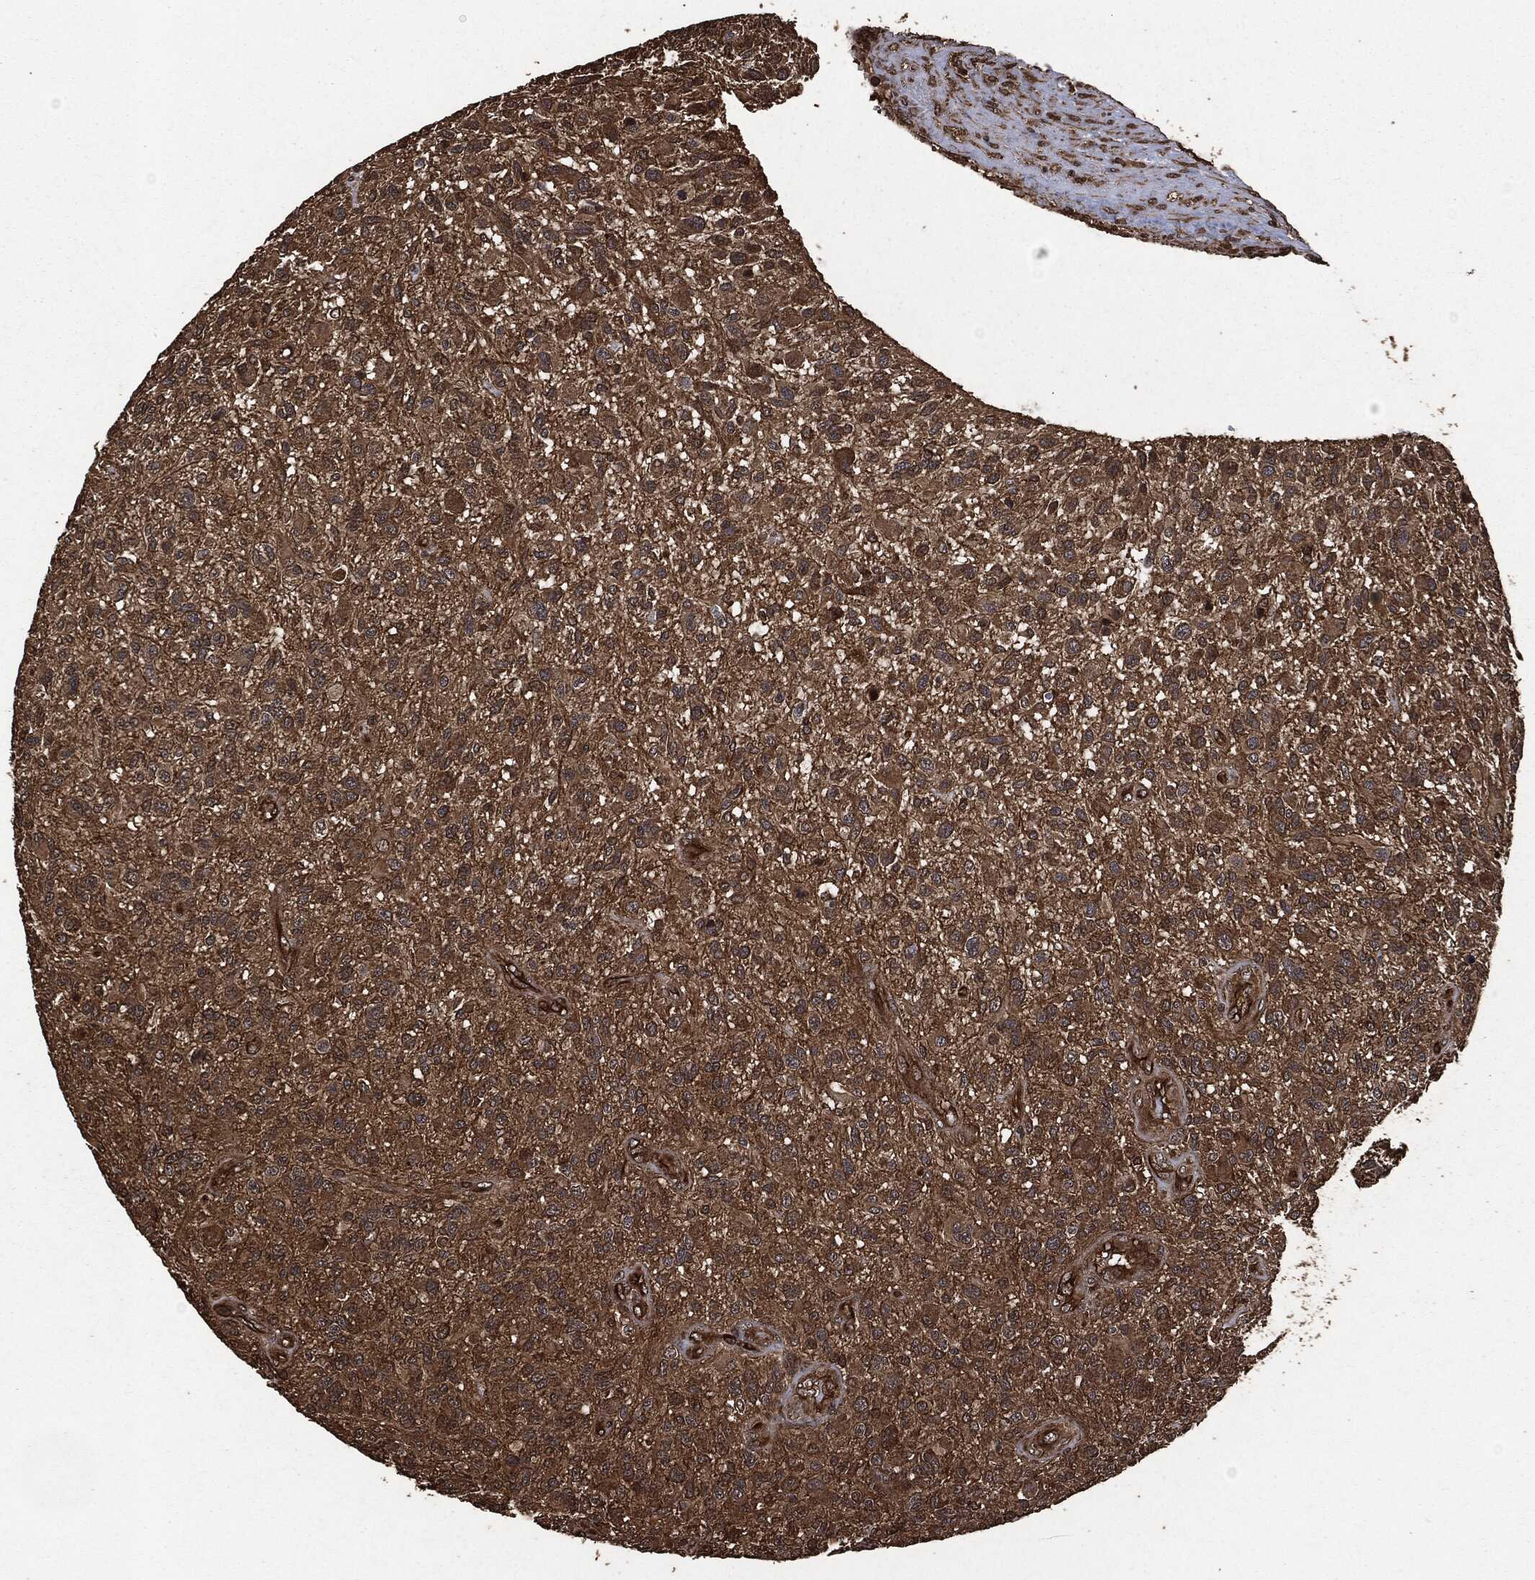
{"staining": {"intensity": "moderate", "quantity": "25%-75%", "location": "cytoplasmic/membranous"}, "tissue": "glioma", "cell_type": "Tumor cells", "image_type": "cancer", "snomed": [{"axis": "morphology", "description": "Glioma, malignant, High grade"}, {"axis": "topography", "description": "Brain"}], "caption": "Brown immunohistochemical staining in human glioma demonstrates moderate cytoplasmic/membranous staining in about 25%-75% of tumor cells. The staining was performed using DAB to visualize the protein expression in brown, while the nuclei were stained in blue with hematoxylin (Magnification: 20x).", "gene": "HRAS", "patient": {"sex": "male", "age": 47}}